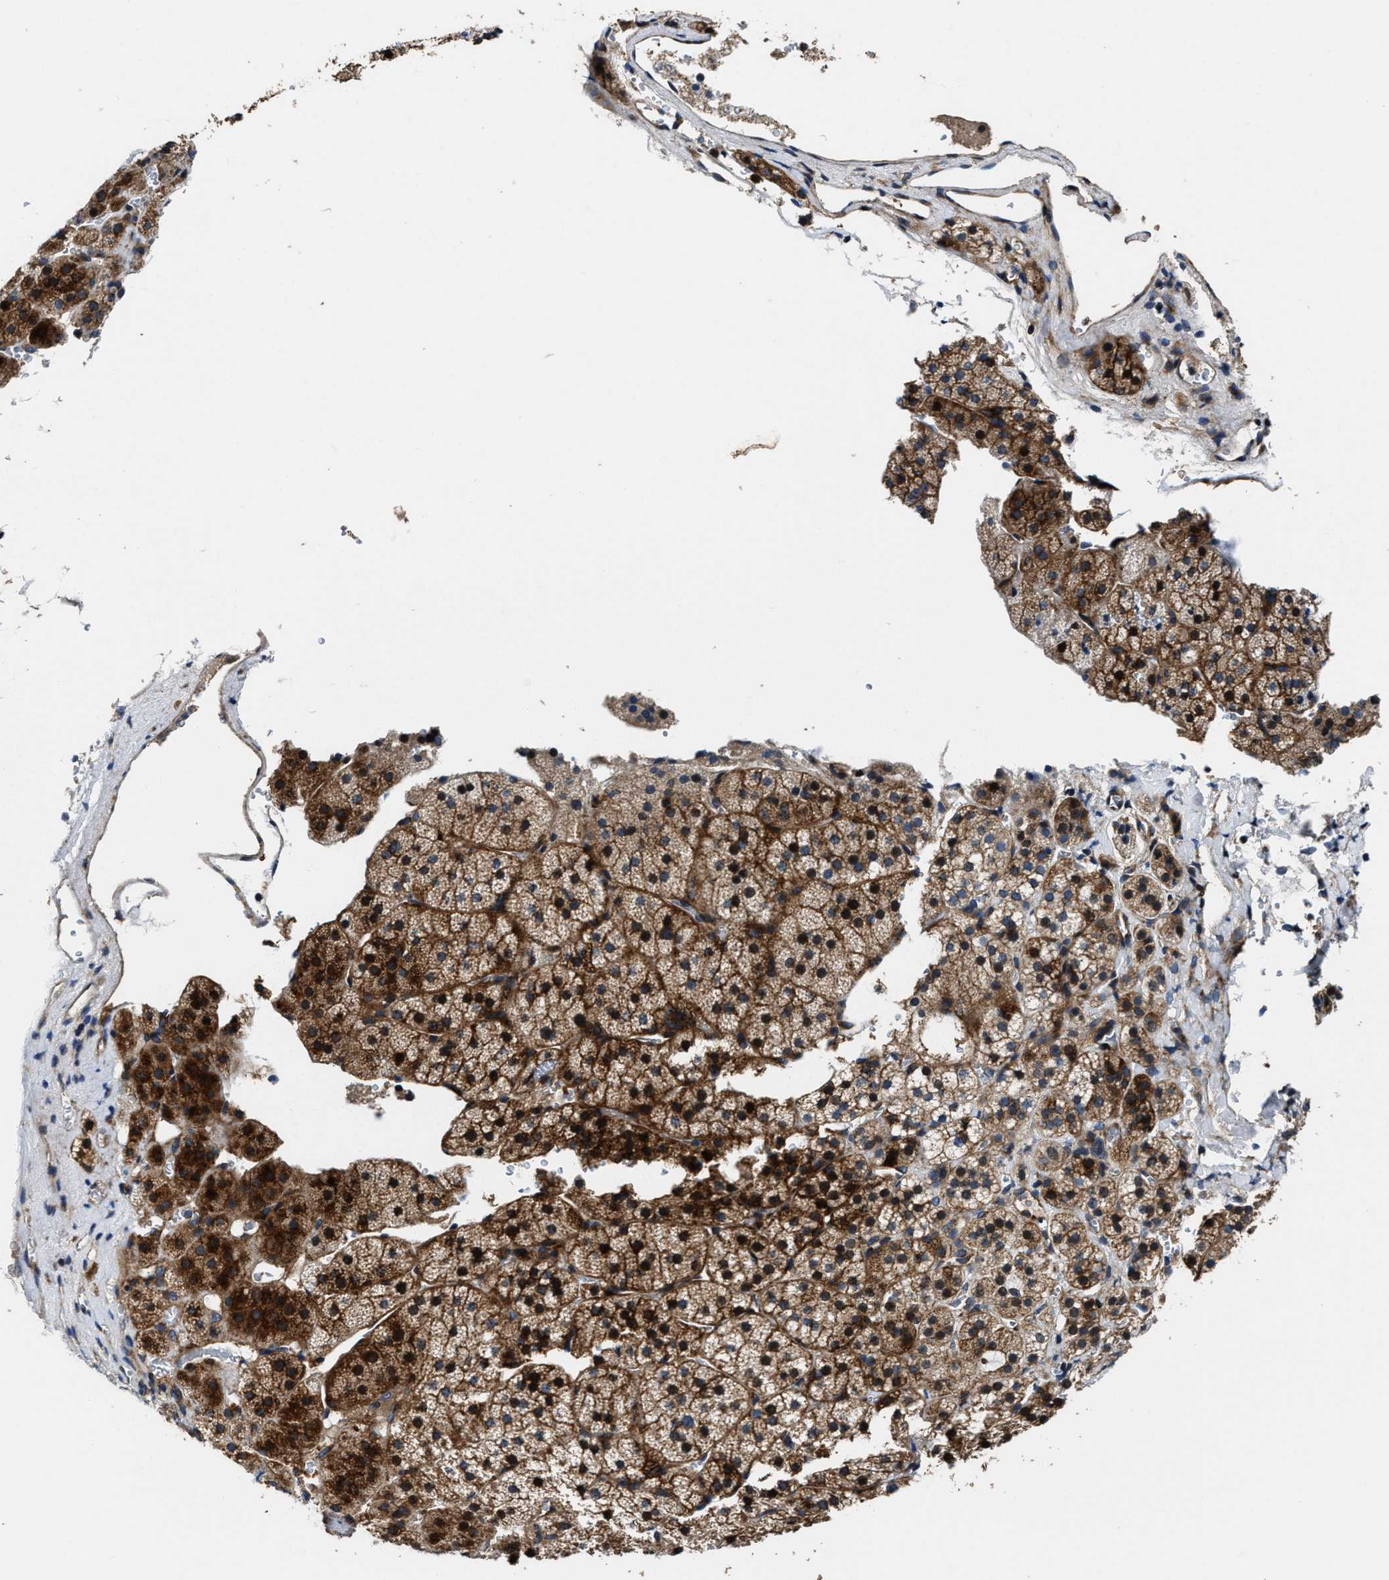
{"staining": {"intensity": "moderate", "quantity": ">75%", "location": "cytoplasmic/membranous"}, "tissue": "adrenal gland", "cell_type": "Glandular cells", "image_type": "normal", "snomed": [{"axis": "morphology", "description": "Normal tissue, NOS"}, {"axis": "topography", "description": "Adrenal gland"}], "caption": "Protein analysis of benign adrenal gland reveals moderate cytoplasmic/membranous positivity in about >75% of glandular cells.", "gene": "PTAR1", "patient": {"sex": "female", "age": 44}}